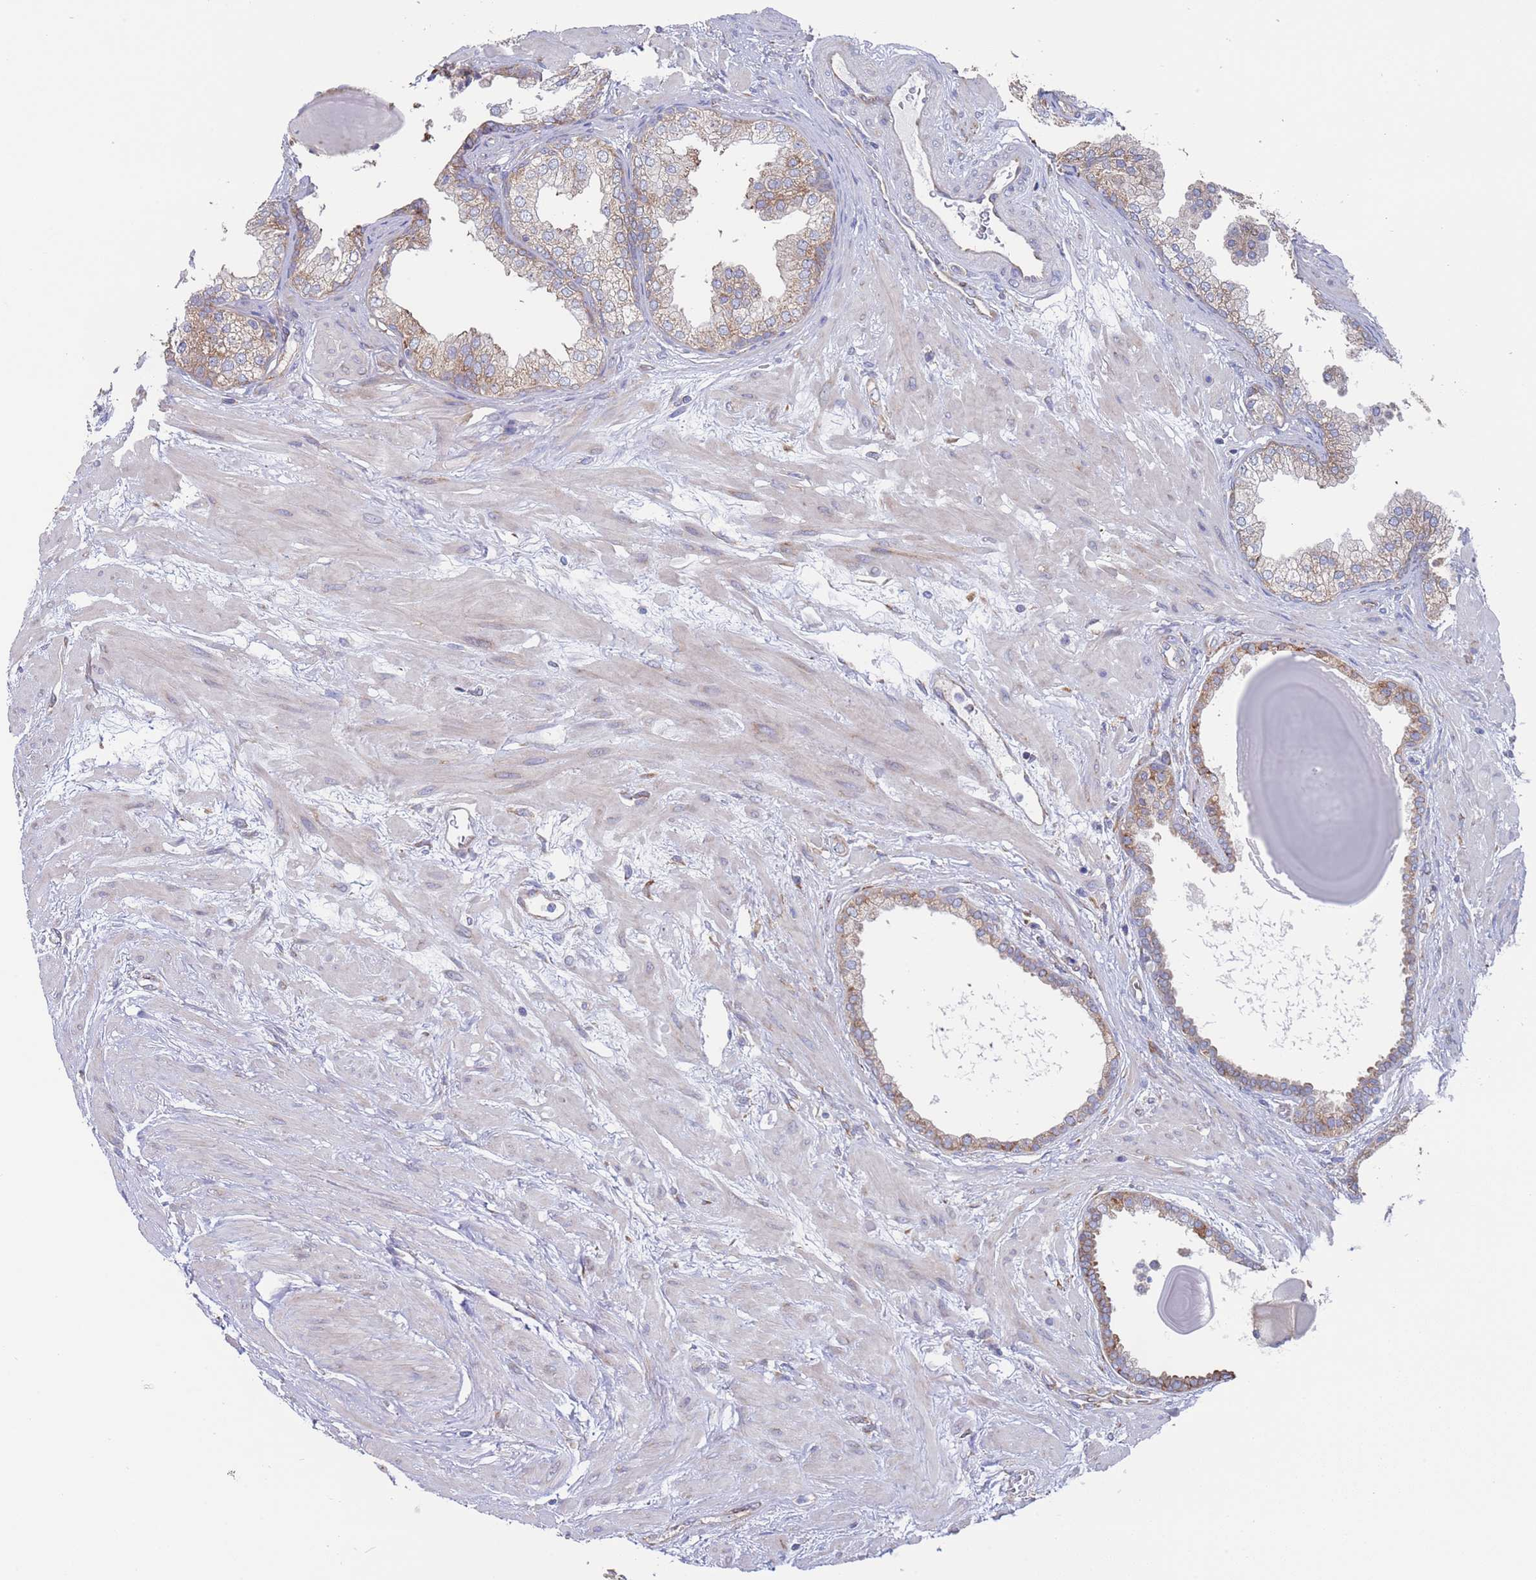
{"staining": {"intensity": "moderate", "quantity": "25%-75%", "location": "cytoplasmic/membranous"}, "tissue": "prostate", "cell_type": "Glandular cells", "image_type": "normal", "snomed": [{"axis": "morphology", "description": "Normal tissue, NOS"}, {"axis": "topography", "description": "Prostate"}], "caption": "A high-resolution image shows immunohistochemistry (IHC) staining of benign prostate, which shows moderate cytoplasmic/membranous positivity in about 25%-75% of glandular cells.", "gene": "ENSG00000286098", "patient": {"sex": "male", "age": 48}}